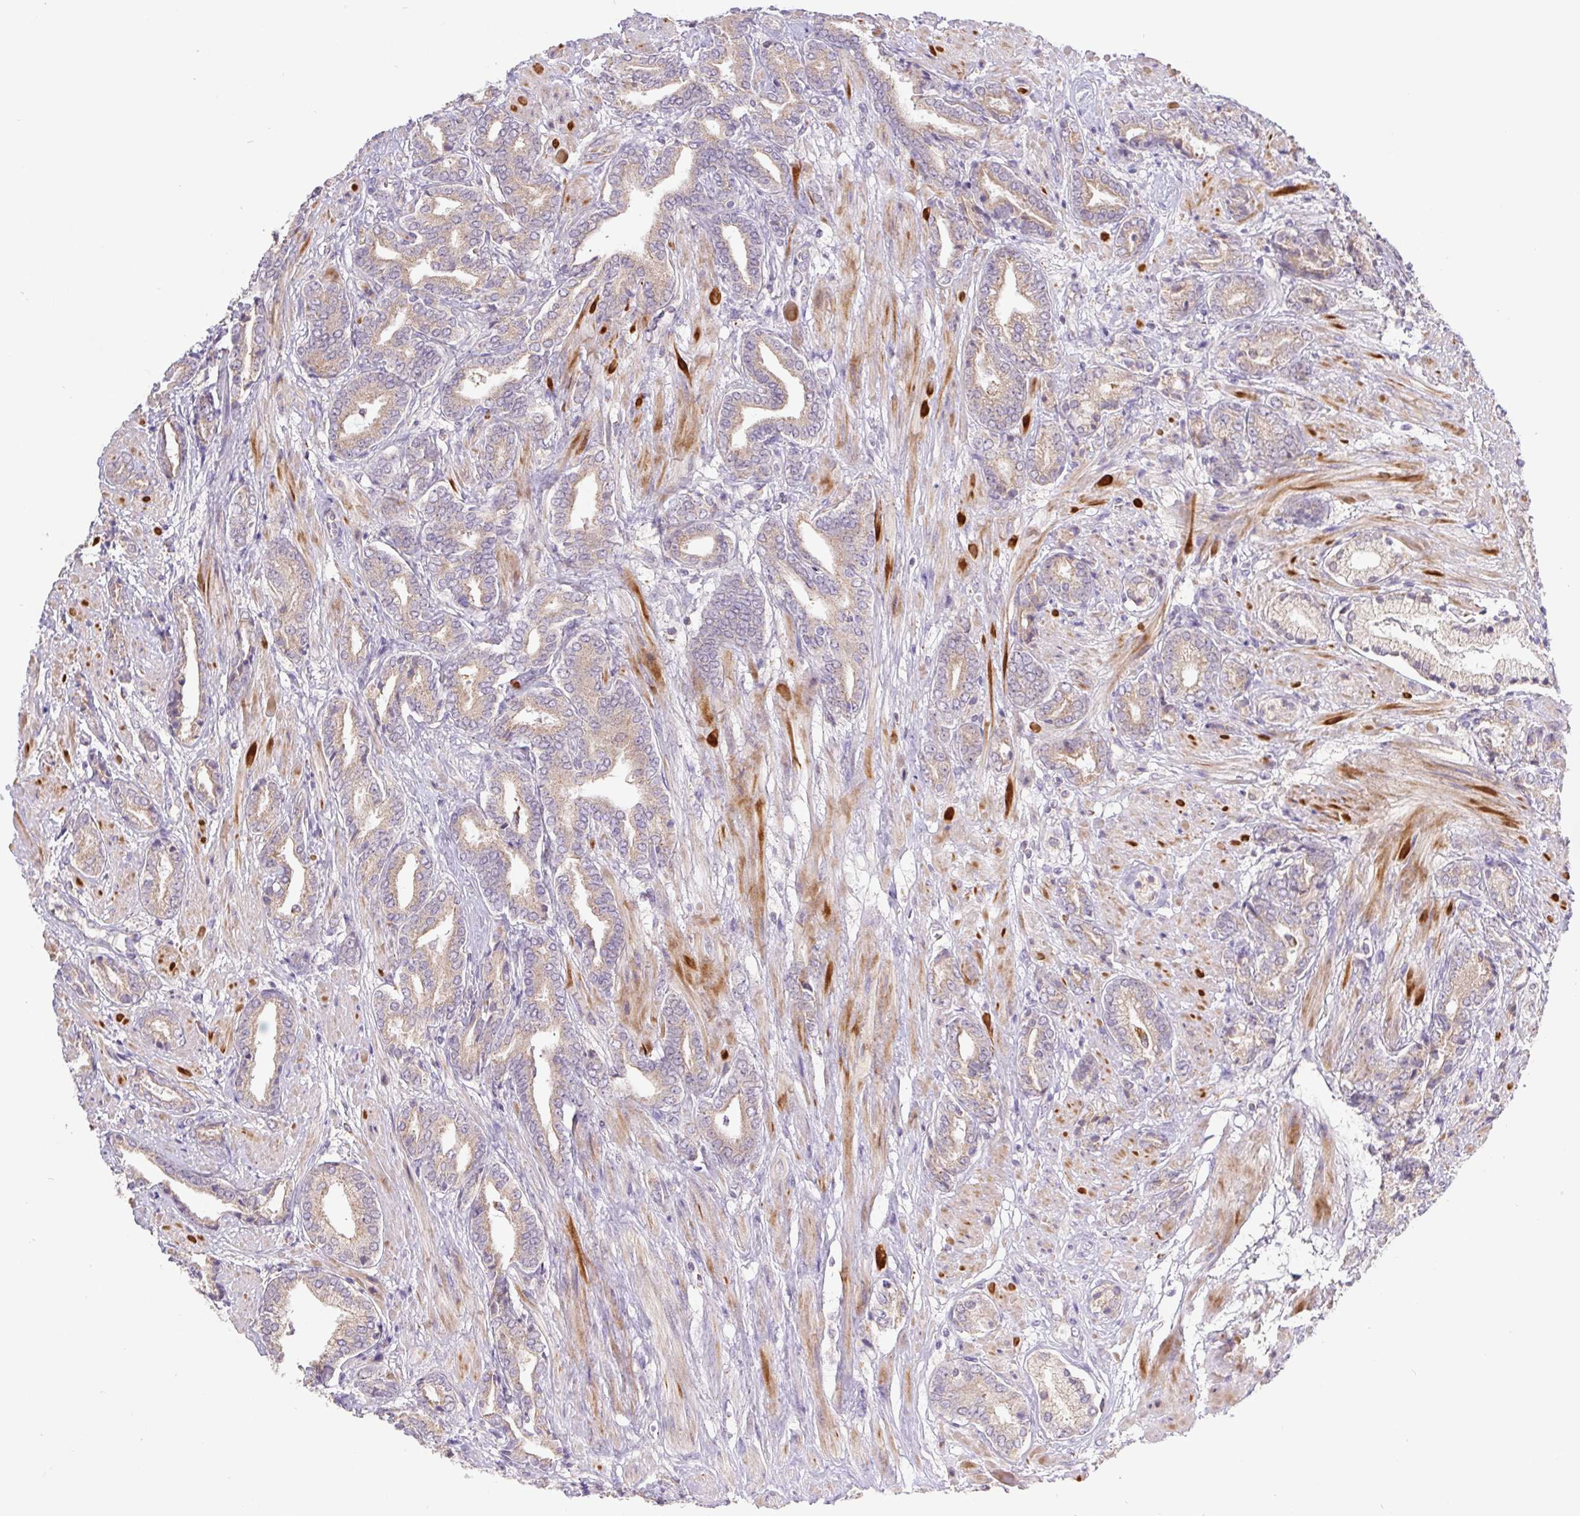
{"staining": {"intensity": "weak", "quantity": "25%-75%", "location": "cytoplasmic/membranous"}, "tissue": "prostate cancer", "cell_type": "Tumor cells", "image_type": "cancer", "snomed": [{"axis": "morphology", "description": "Adenocarcinoma, High grade"}, {"axis": "topography", "description": "Prostate"}], "caption": "A brown stain shows weak cytoplasmic/membranous positivity of a protein in human prostate cancer tumor cells.", "gene": "EMC6", "patient": {"sex": "male", "age": 56}}